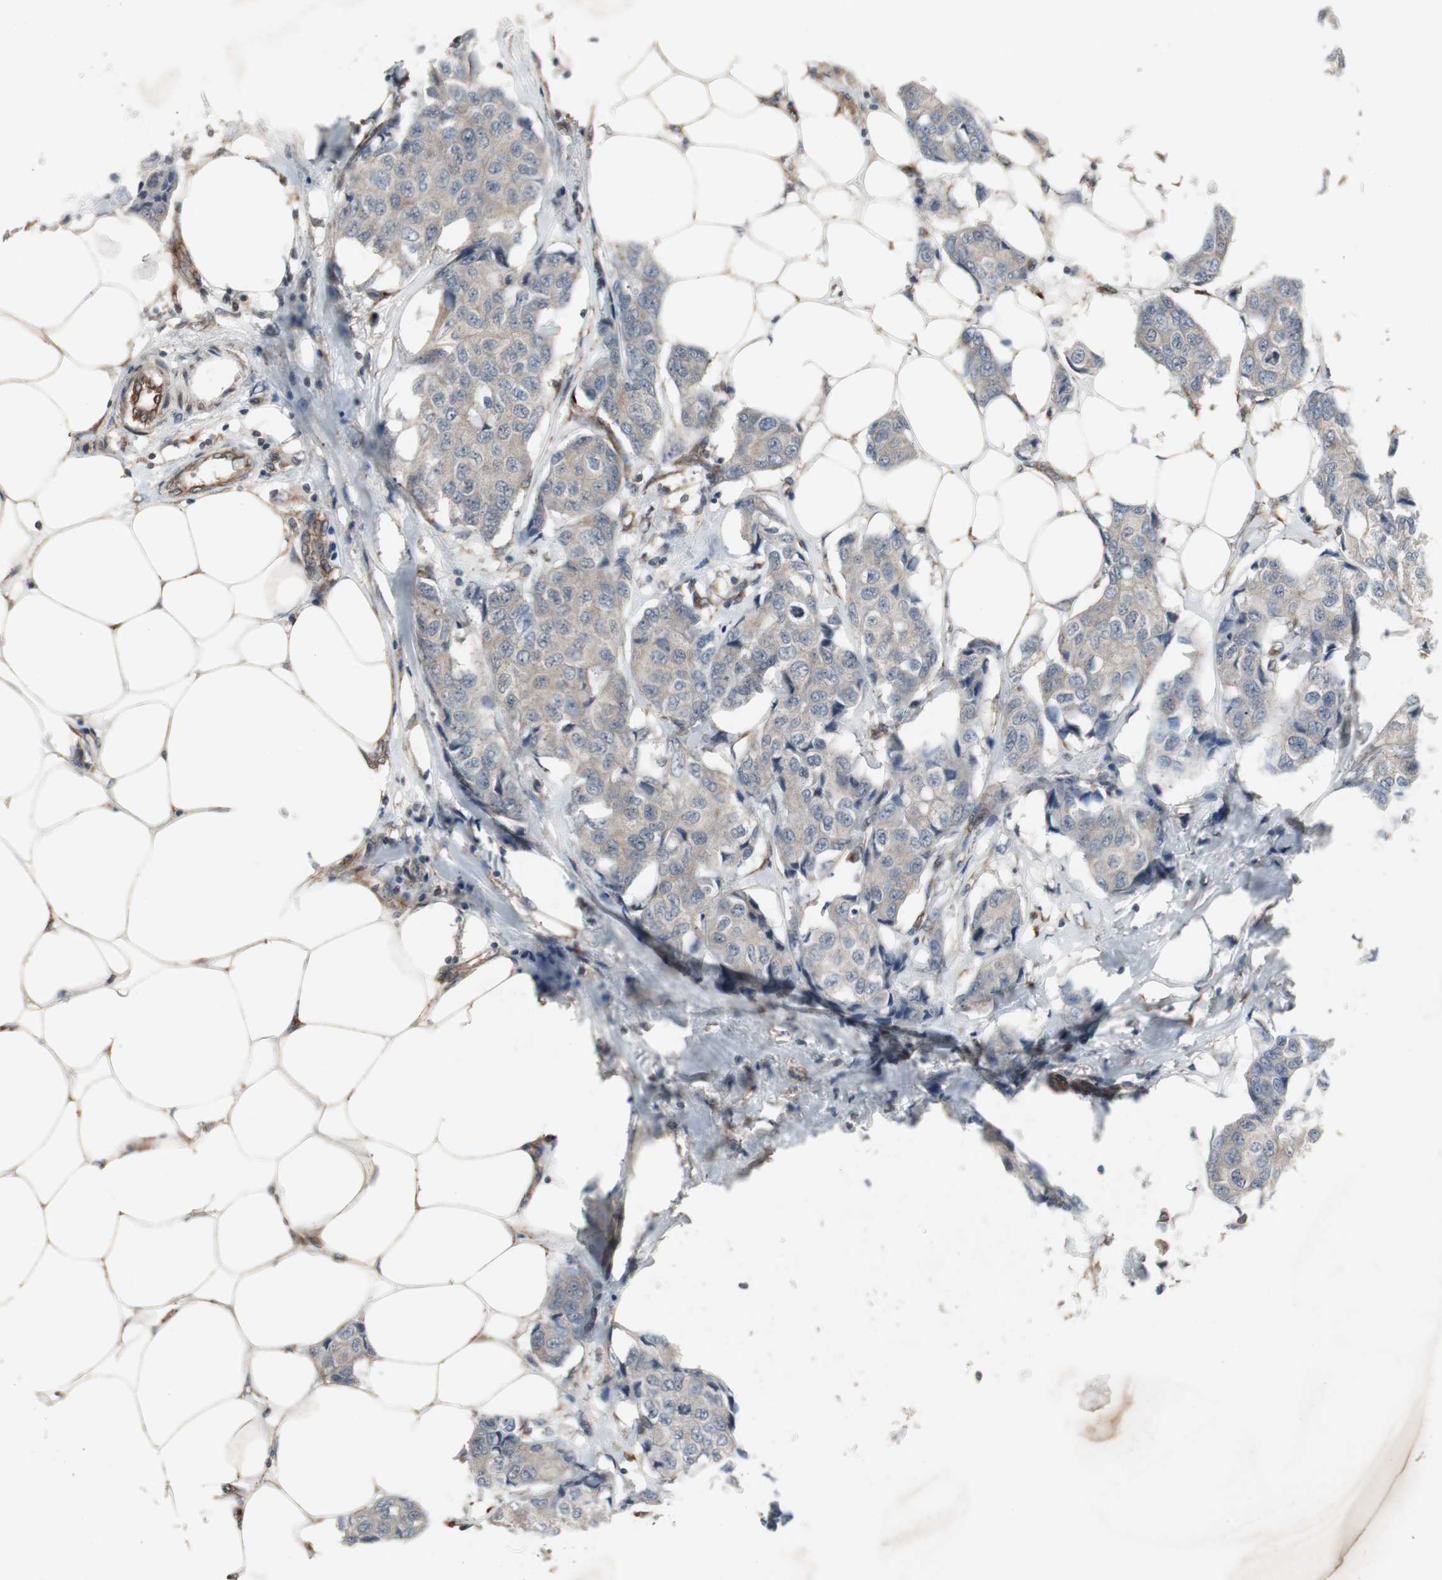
{"staining": {"intensity": "weak", "quantity": ">75%", "location": "cytoplasmic/membranous"}, "tissue": "breast cancer", "cell_type": "Tumor cells", "image_type": "cancer", "snomed": [{"axis": "morphology", "description": "Duct carcinoma"}, {"axis": "topography", "description": "Breast"}], "caption": "This histopathology image reveals immunohistochemistry (IHC) staining of intraductal carcinoma (breast), with low weak cytoplasmic/membranous positivity in approximately >75% of tumor cells.", "gene": "ATP2B2", "patient": {"sex": "female", "age": 80}}